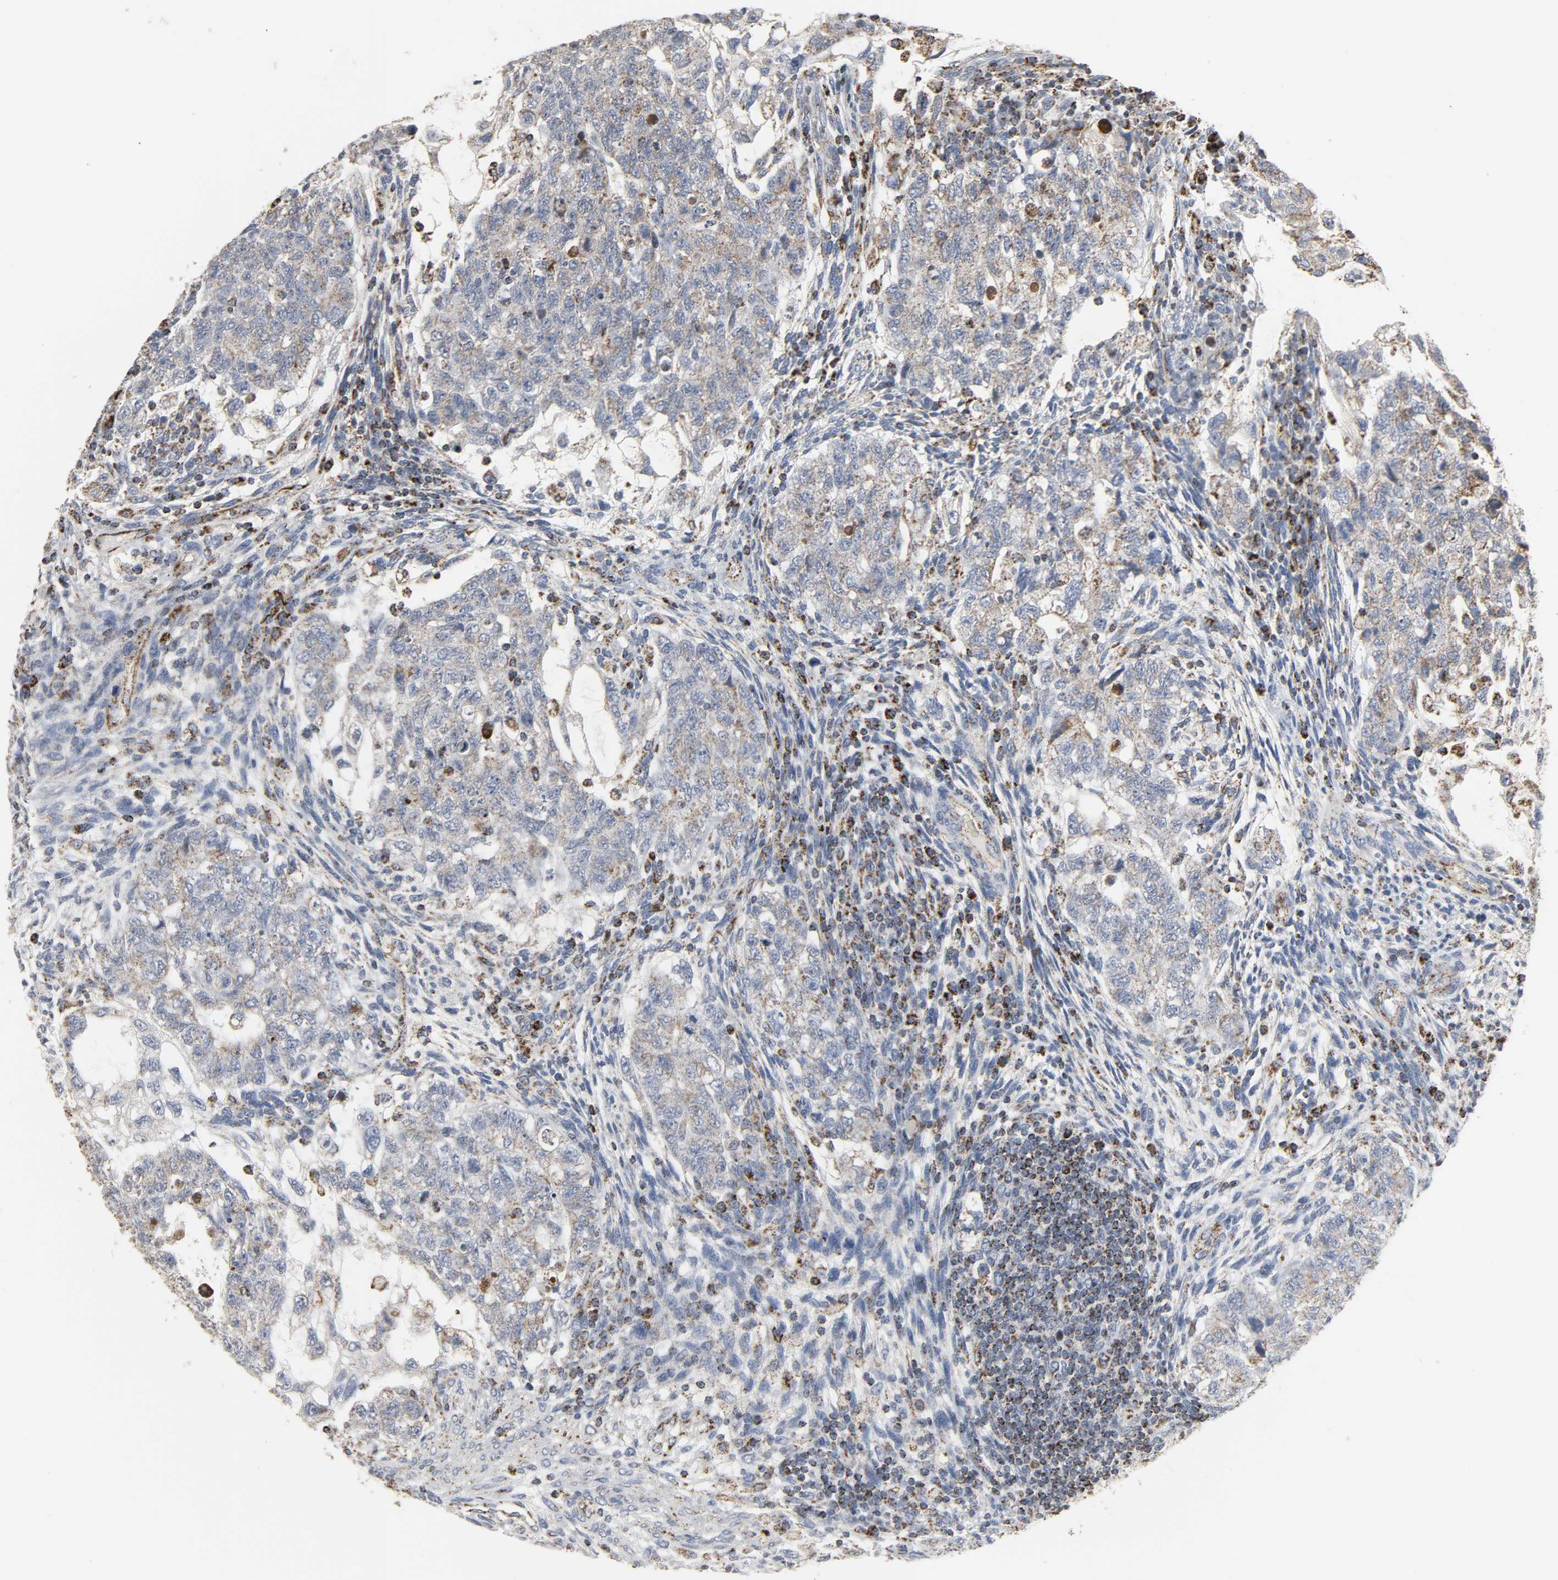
{"staining": {"intensity": "weak", "quantity": "25%-75%", "location": "cytoplasmic/membranous"}, "tissue": "testis cancer", "cell_type": "Tumor cells", "image_type": "cancer", "snomed": [{"axis": "morphology", "description": "Normal tissue, NOS"}, {"axis": "morphology", "description": "Carcinoma, Embryonal, NOS"}, {"axis": "topography", "description": "Testis"}], "caption": "This image demonstrates immunohistochemistry (IHC) staining of embryonal carcinoma (testis), with low weak cytoplasmic/membranous positivity in approximately 25%-75% of tumor cells.", "gene": "ACAT1", "patient": {"sex": "male", "age": 36}}